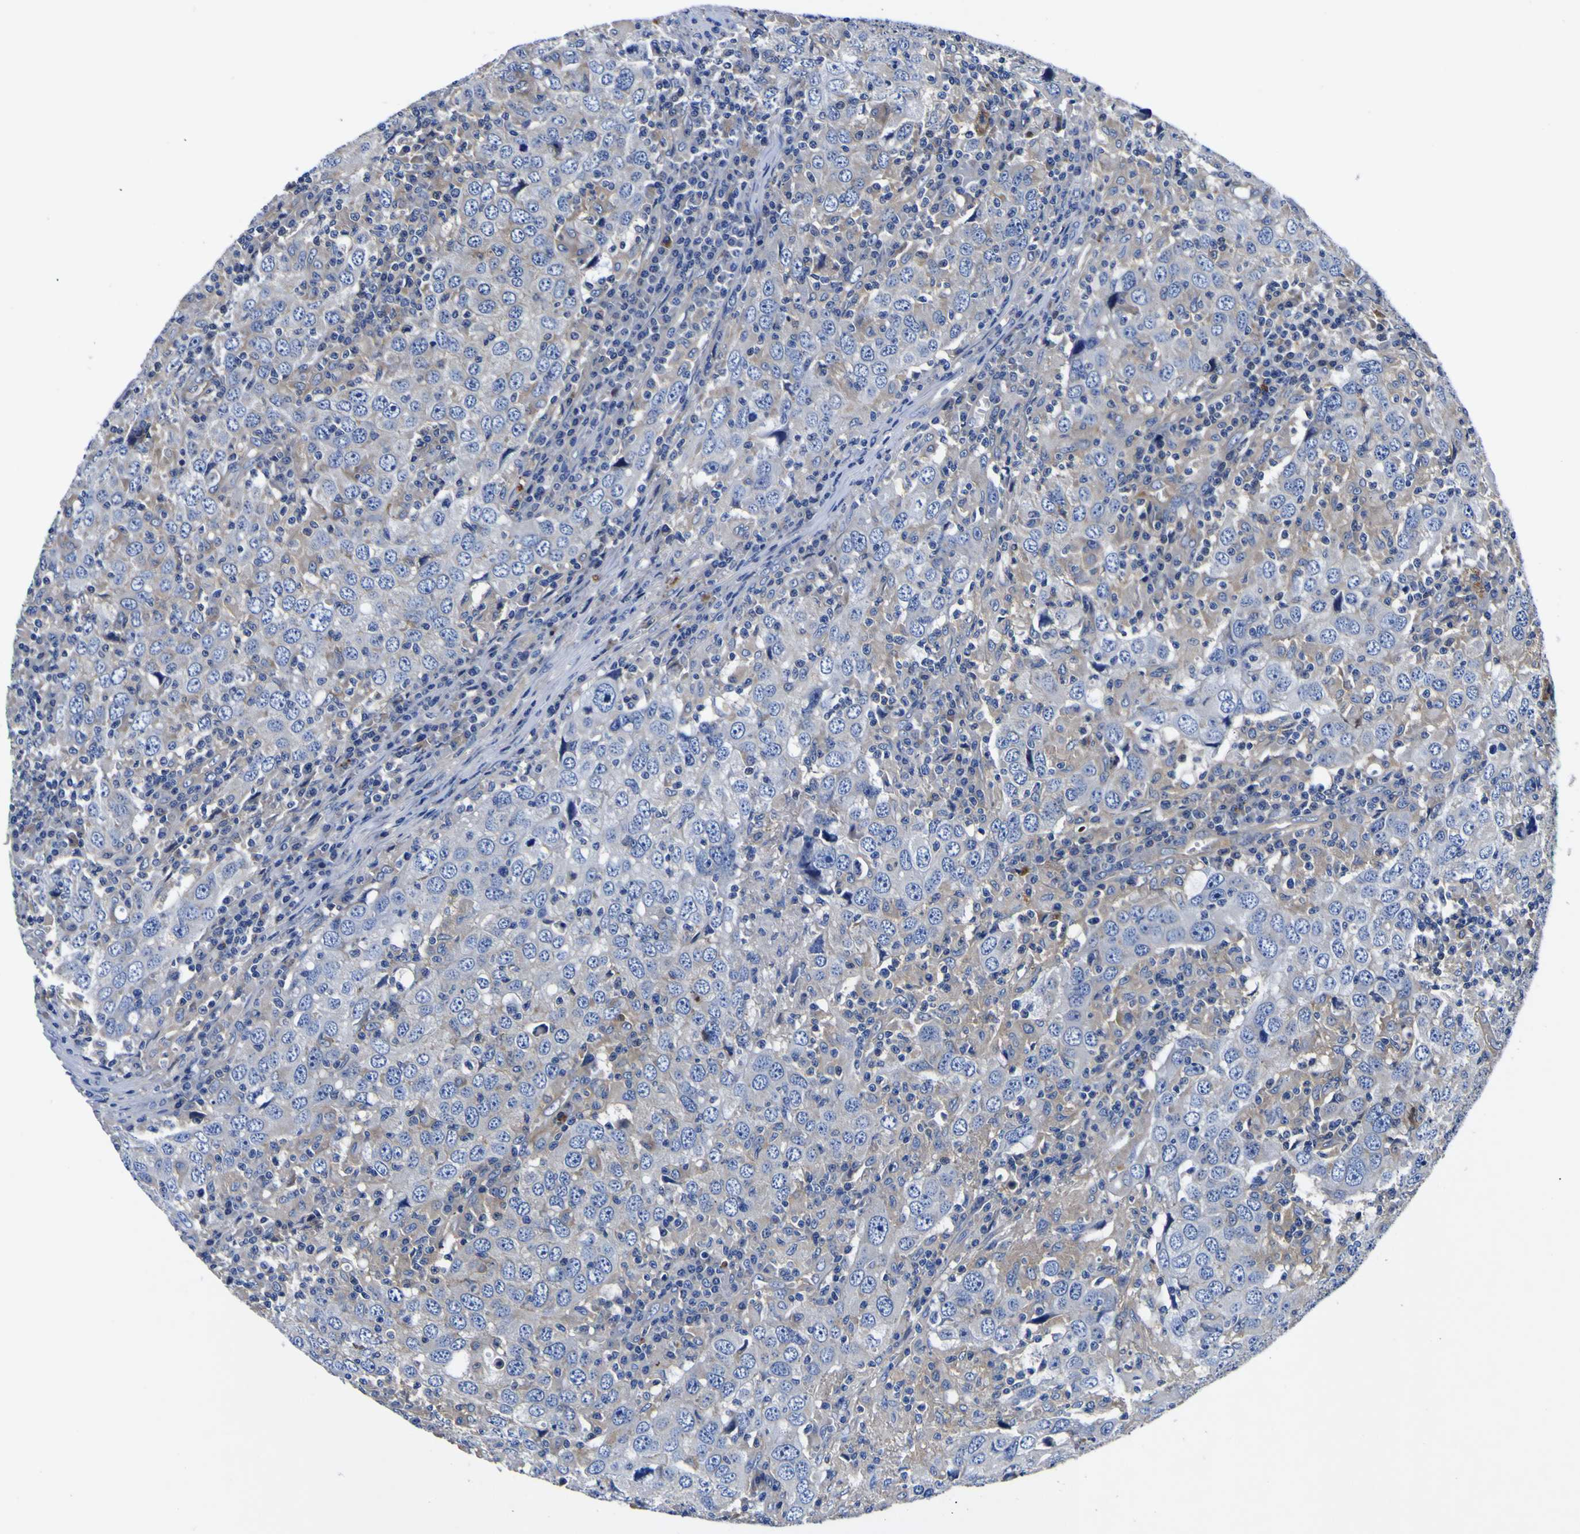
{"staining": {"intensity": "negative", "quantity": "none", "location": "none"}, "tissue": "head and neck cancer", "cell_type": "Tumor cells", "image_type": "cancer", "snomed": [{"axis": "morphology", "description": "Adenocarcinoma, NOS"}, {"axis": "topography", "description": "Salivary gland"}, {"axis": "topography", "description": "Head-Neck"}], "caption": "This is a micrograph of IHC staining of head and neck adenocarcinoma, which shows no staining in tumor cells.", "gene": "VASN", "patient": {"sex": "female", "age": 65}}